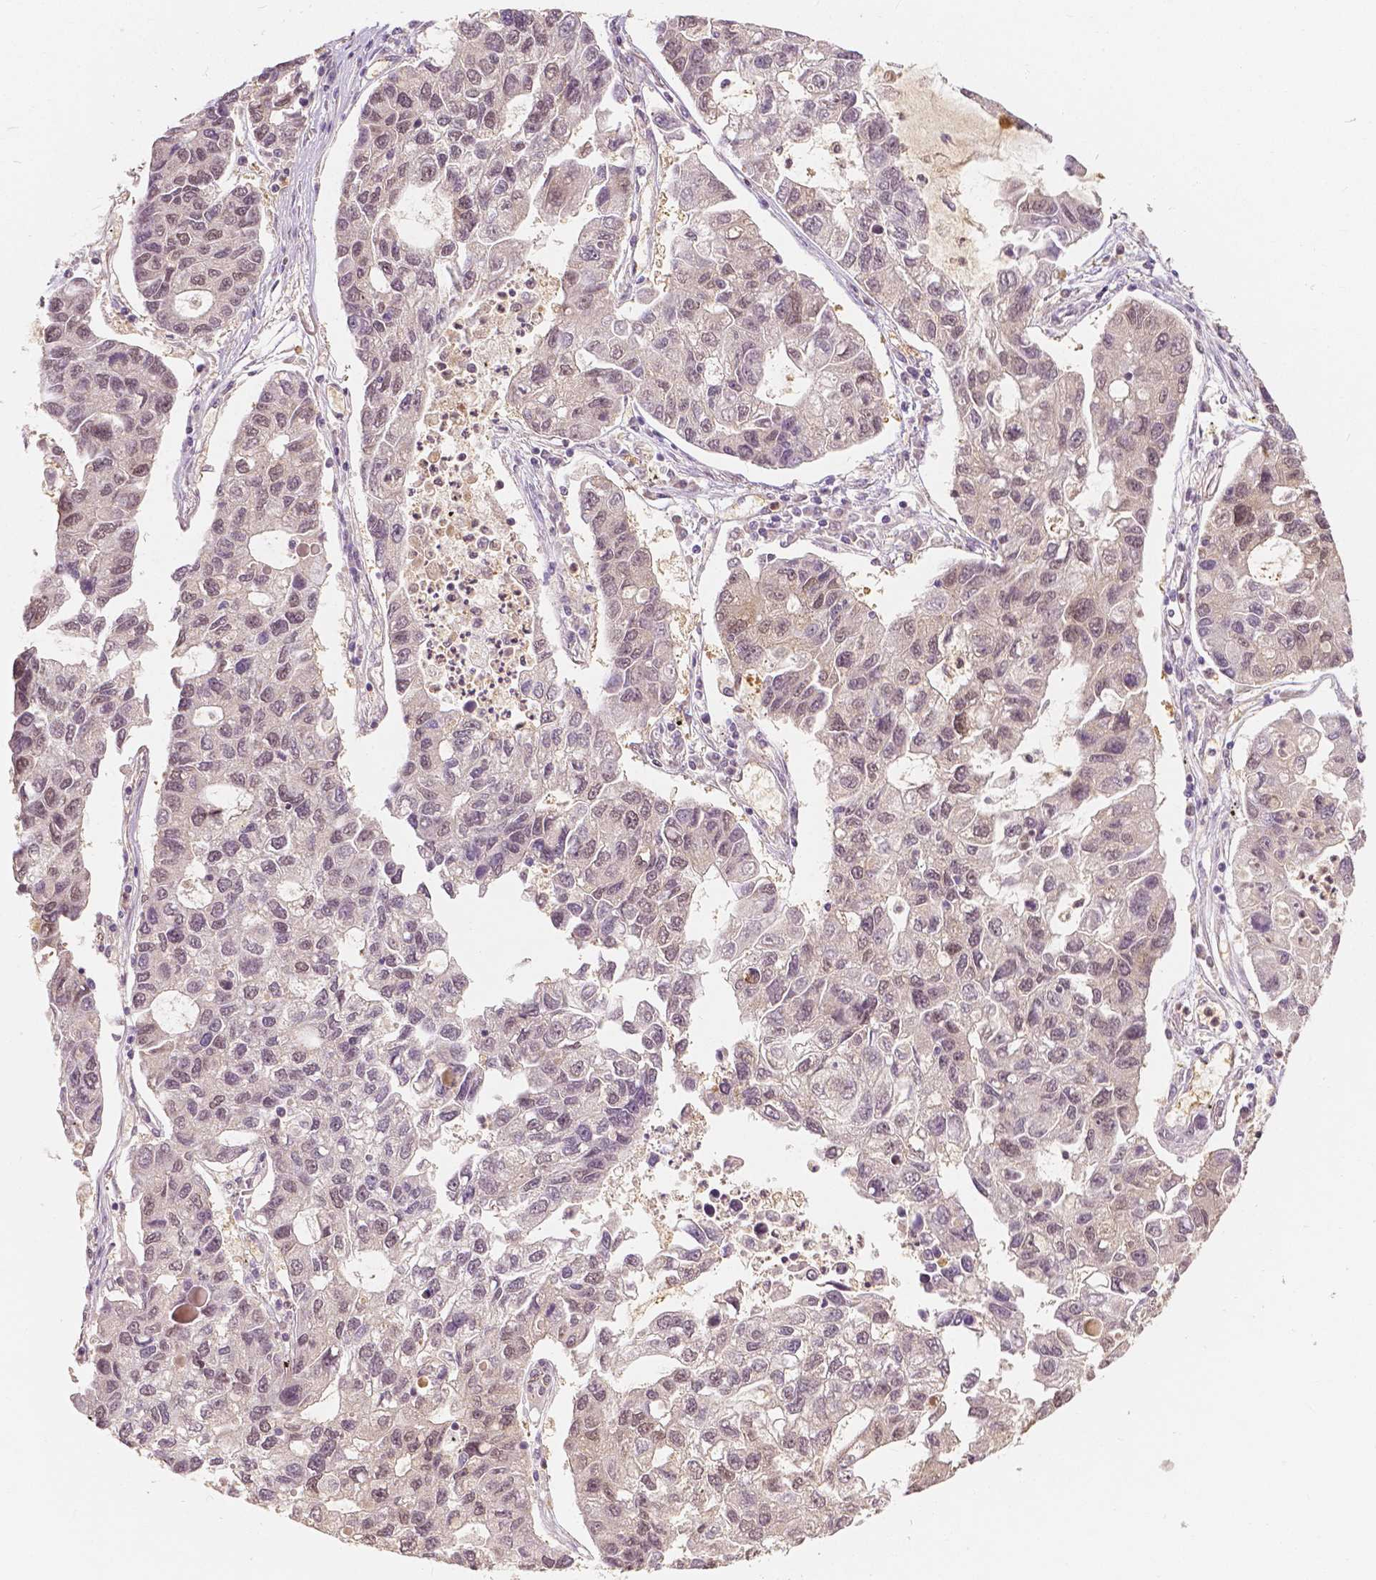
{"staining": {"intensity": "moderate", "quantity": "25%-75%", "location": "nuclear"}, "tissue": "lung cancer", "cell_type": "Tumor cells", "image_type": "cancer", "snomed": [{"axis": "morphology", "description": "Adenocarcinoma, NOS"}, {"axis": "topography", "description": "Bronchus"}, {"axis": "topography", "description": "Lung"}], "caption": "Human lung cancer stained with a brown dye reveals moderate nuclear positive positivity in about 25%-75% of tumor cells.", "gene": "NAPRT", "patient": {"sex": "female", "age": 51}}